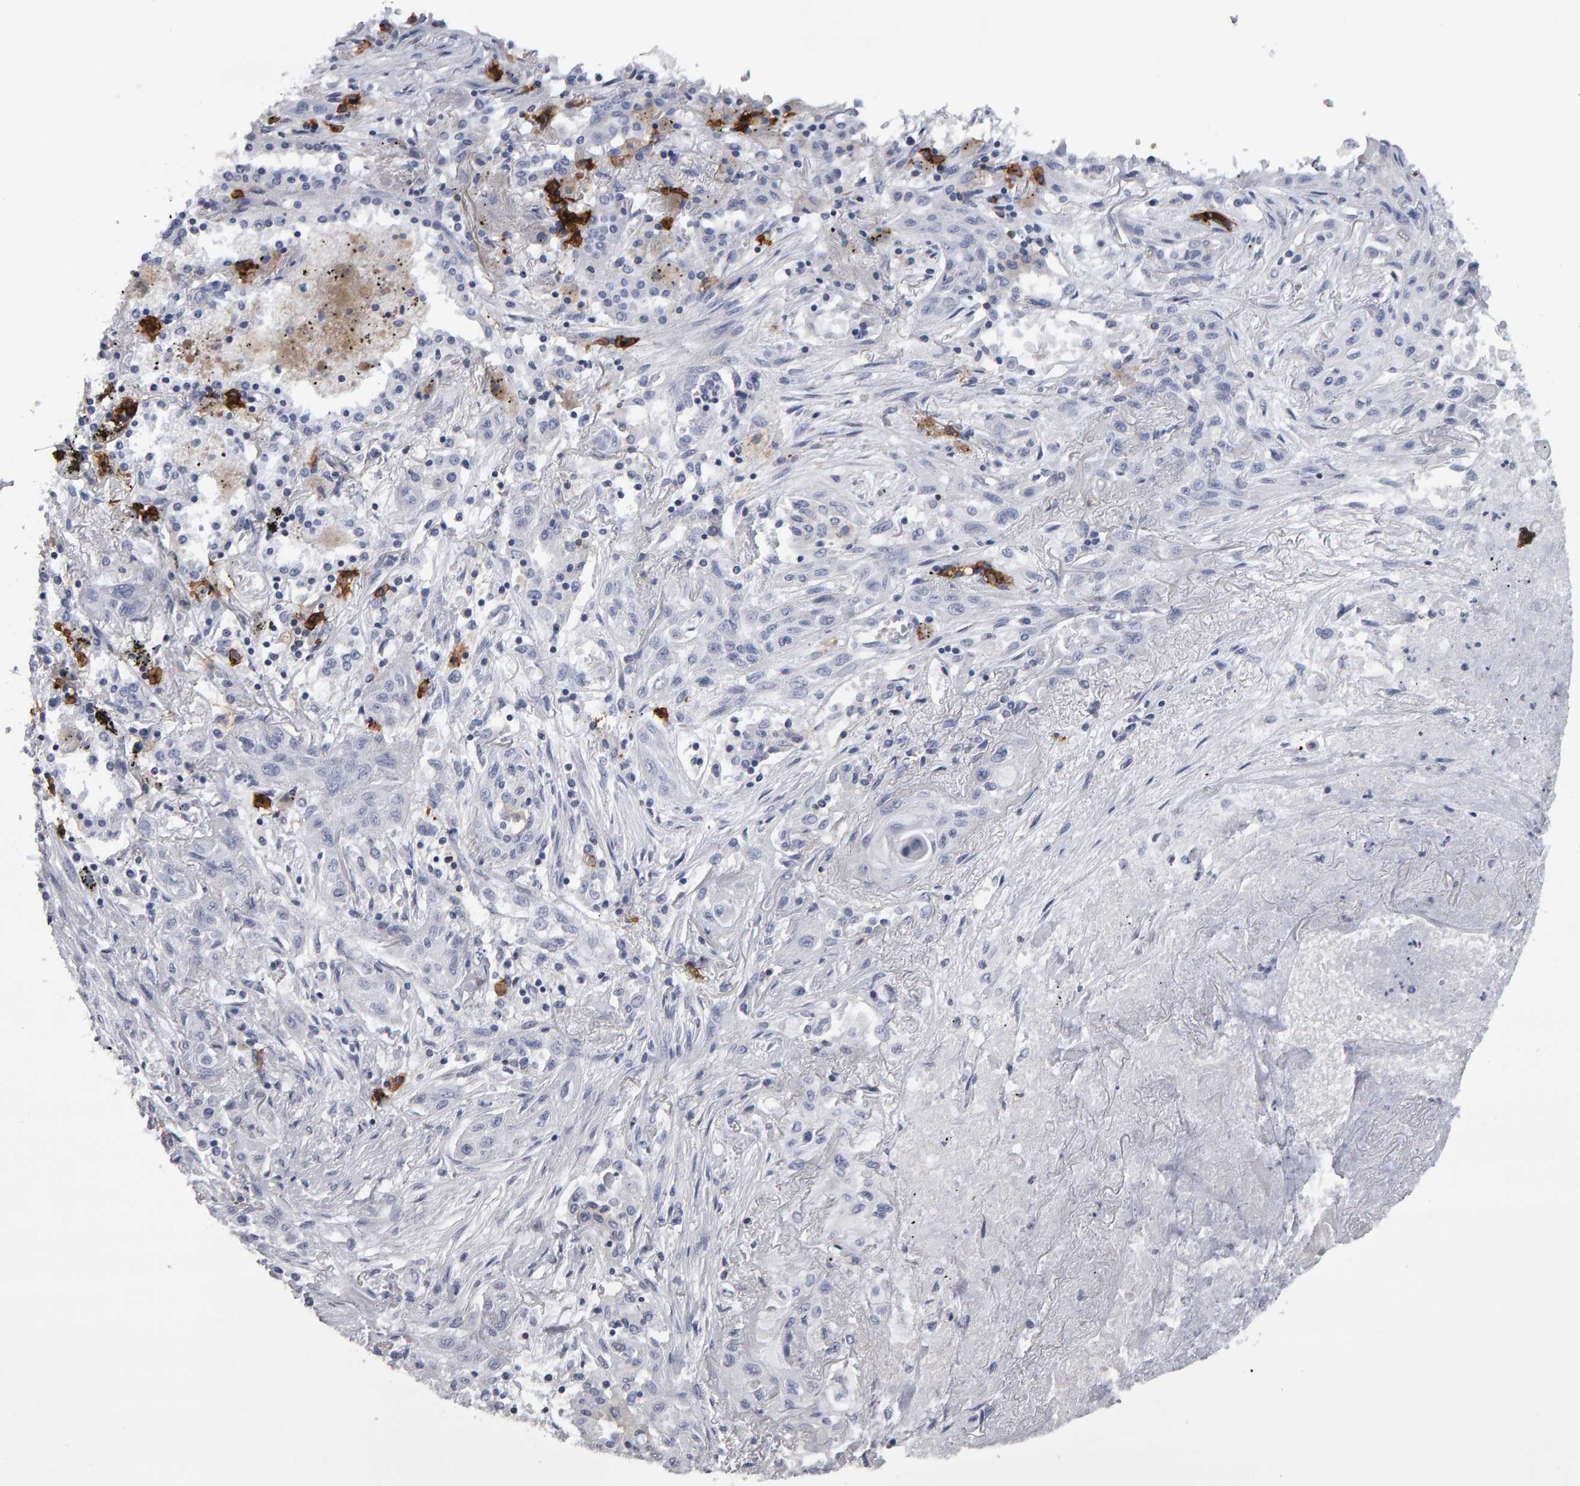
{"staining": {"intensity": "negative", "quantity": "none", "location": "none"}, "tissue": "lung cancer", "cell_type": "Tumor cells", "image_type": "cancer", "snomed": [{"axis": "morphology", "description": "Squamous cell carcinoma, NOS"}, {"axis": "topography", "description": "Lung"}], "caption": "An immunohistochemistry (IHC) histopathology image of lung cancer (squamous cell carcinoma) is shown. There is no staining in tumor cells of lung cancer (squamous cell carcinoma).", "gene": "CD38", "patient": {"sex": "female", "age": 47}}